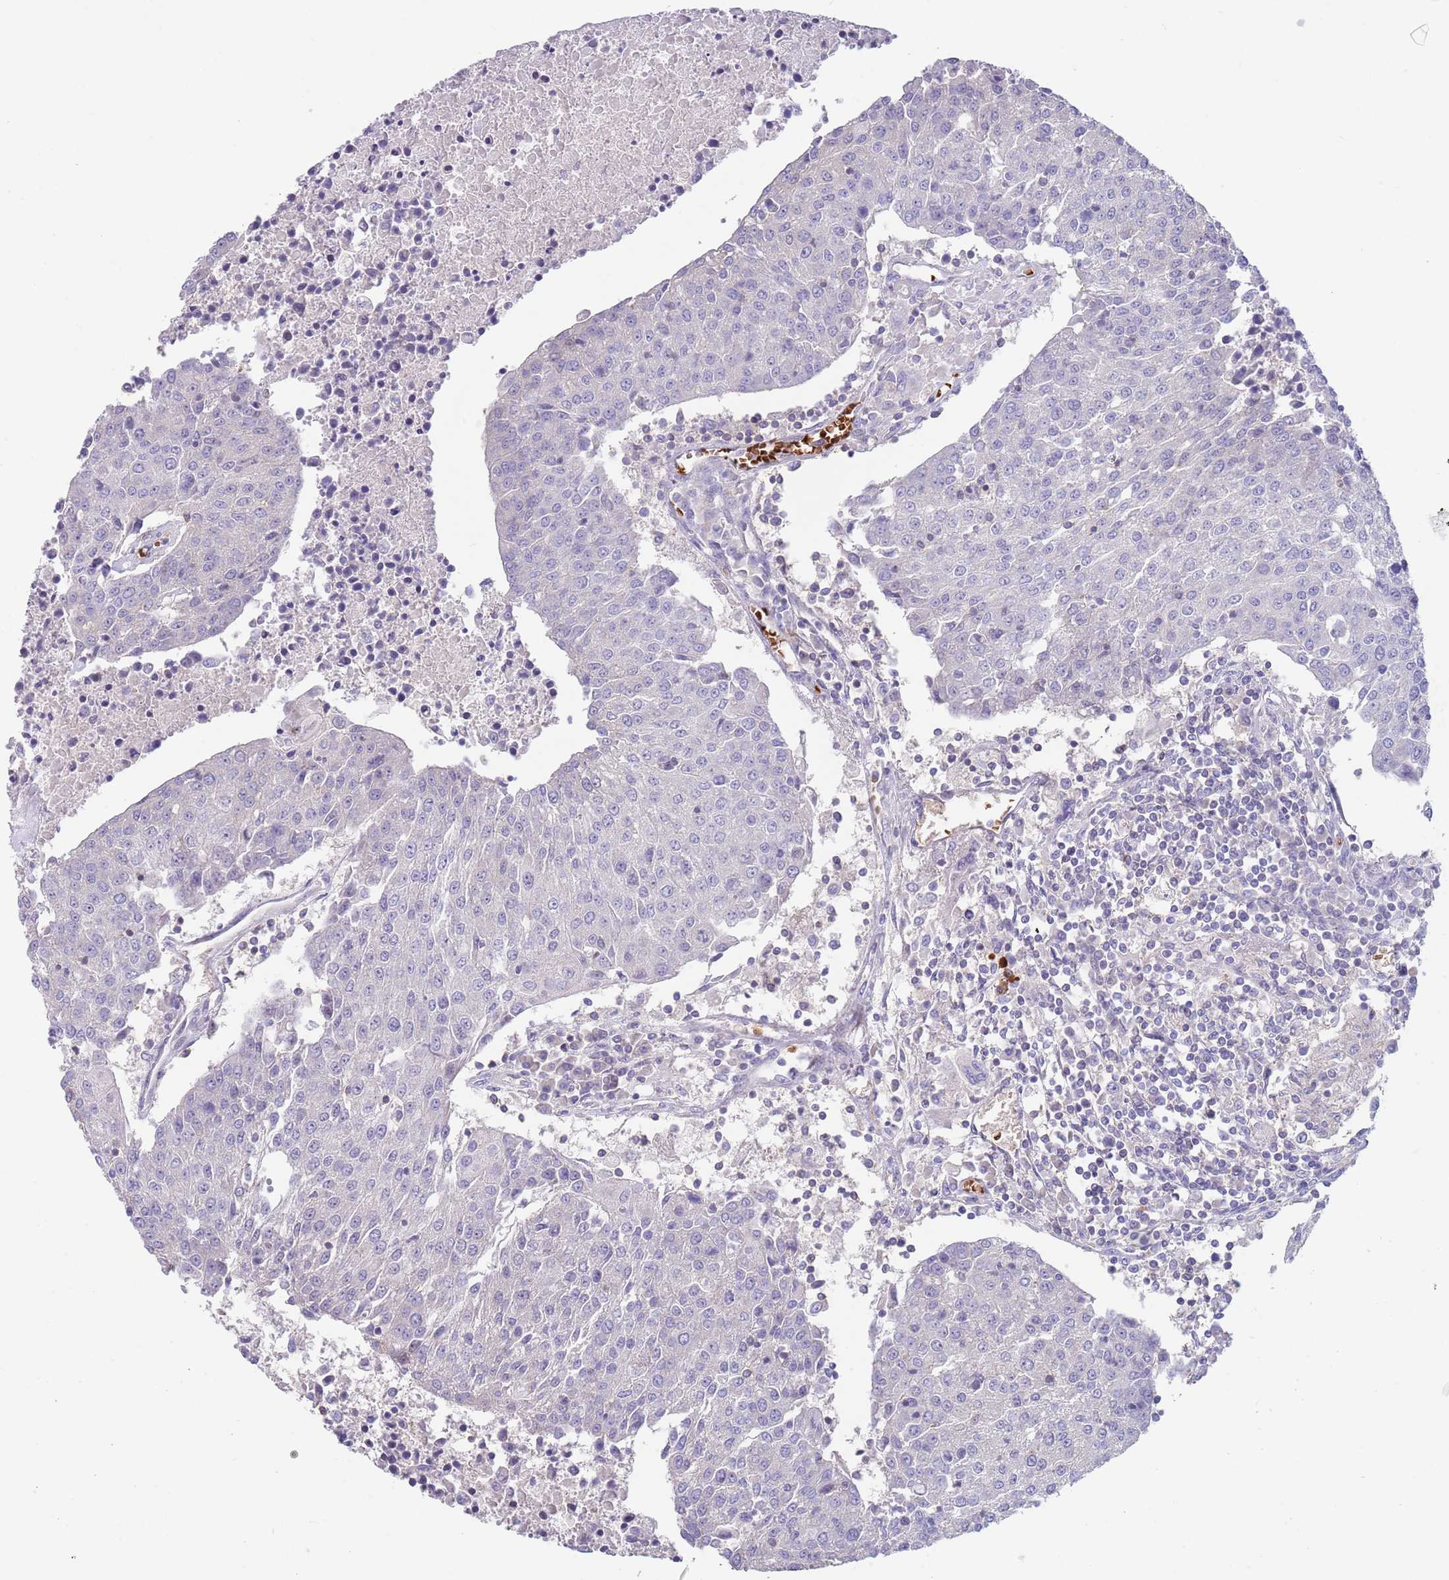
{"staining": {"intensity": "negative", "quantity": "none", "location": "none"}, "tissue": "urothelial cancer", "cell_type": "Tumor cells", "image_type": "cancer", "snomed": [{"axis": "morphology", "description": "Urothelial carcinoma, High grade"}, {"axis": "topography", "description": "Urinary bladder"}], "caption": "The micrograph displays no staining of tumor cells in urothelial carcinoma (high-grade). (DAB IHC visualized using brightfield microscopy, high magnification).", "gene": "ZNF14", "patient": {"sex": "female", "age": 85}}